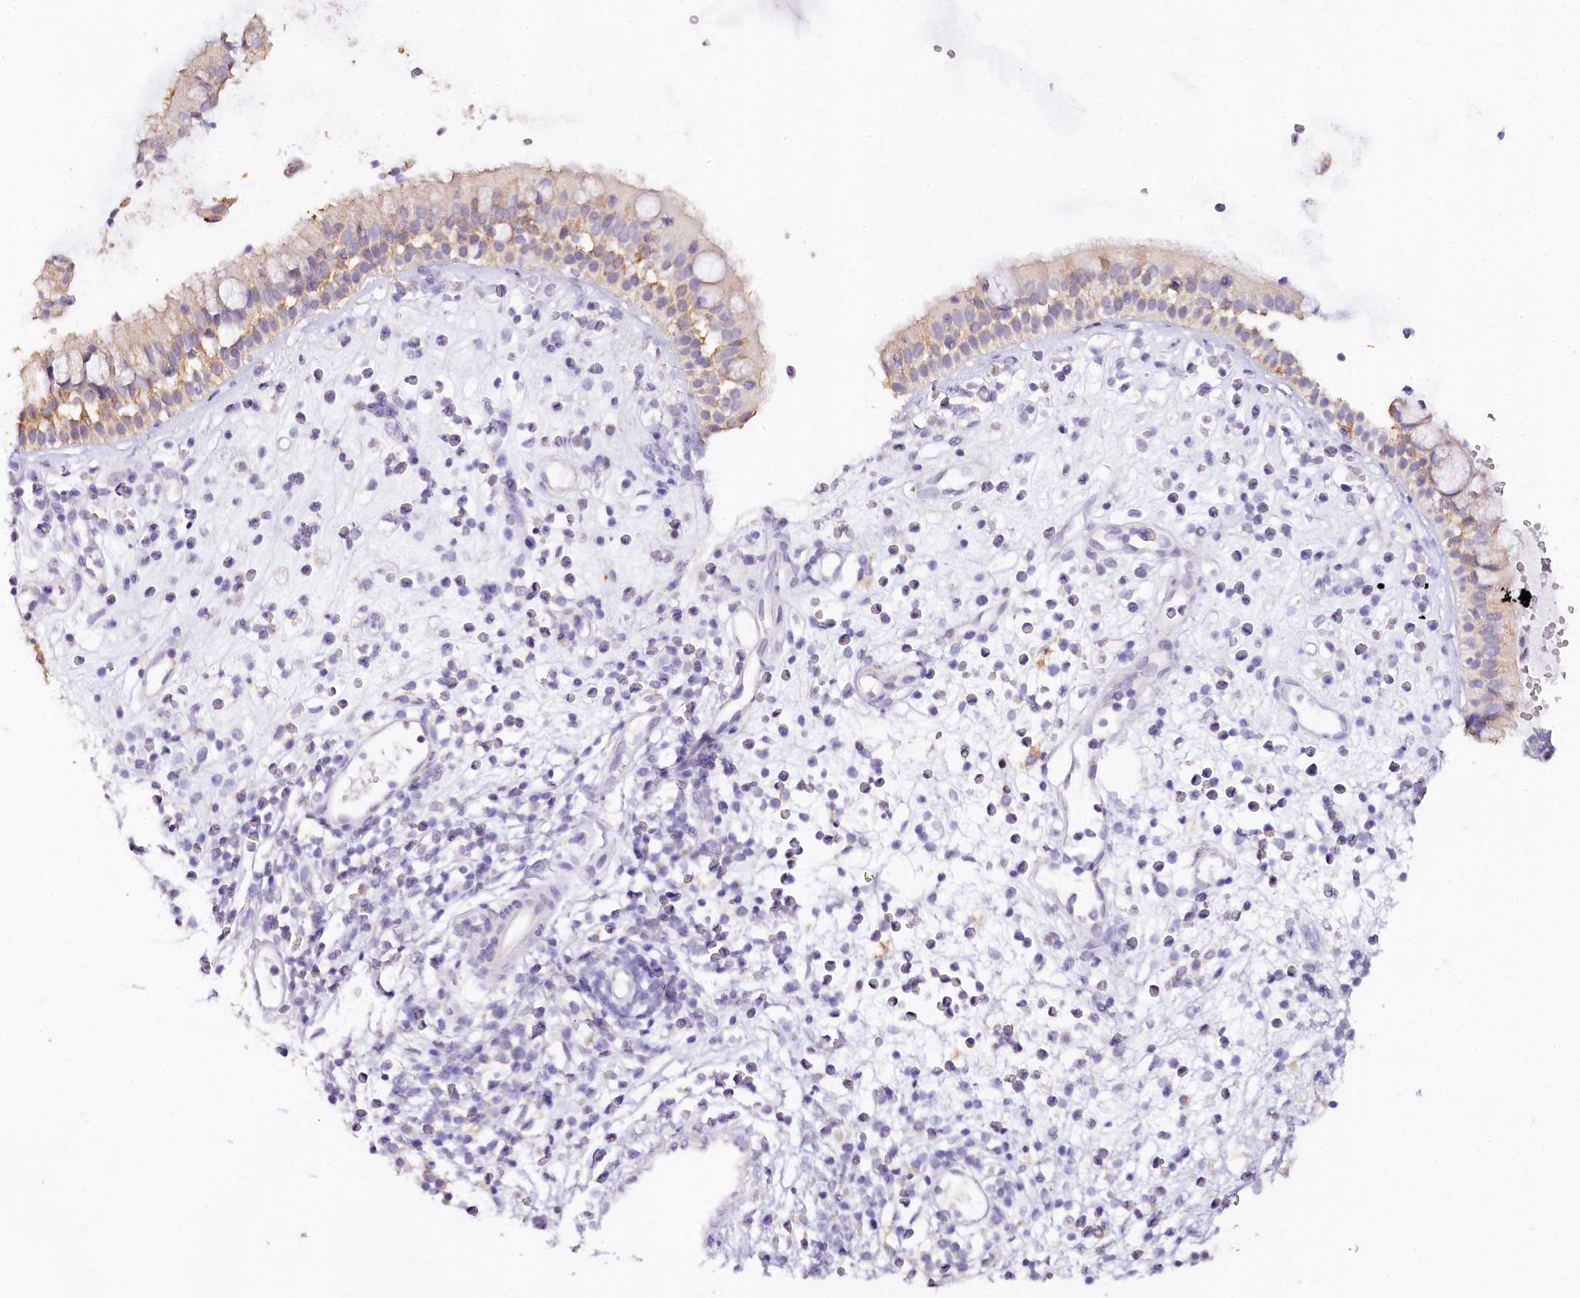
{"staining": {"intensity": "weak", "quantity": "<25%", "location": "cytoplasmic/membranous"}, "tissue": "nasopharynx", "cell_type": "Respiratory epithelial cells", "image_type": "normal", "snomed": [{"axis": "morphology", "description": "Normal tissue, NOS"}, {"axis": "morphology", "description": "Inflammation, NOS"}, {"axis": "topography", "description": "Nasopharynx"}], "caption": "Immunohistochemistry (IHC) micrograph of unremarkable nasopharynx: nasopharynx stained with DAB demonstrates no significant protein expression in respiratory epithelial cells. (DAB (3,3'-diaminobenzidine) immunohistochemistry (IHC) with hematoxylin counter stain).", "gene": "TP53", "patient": {"sex": "male", "age": 29}}